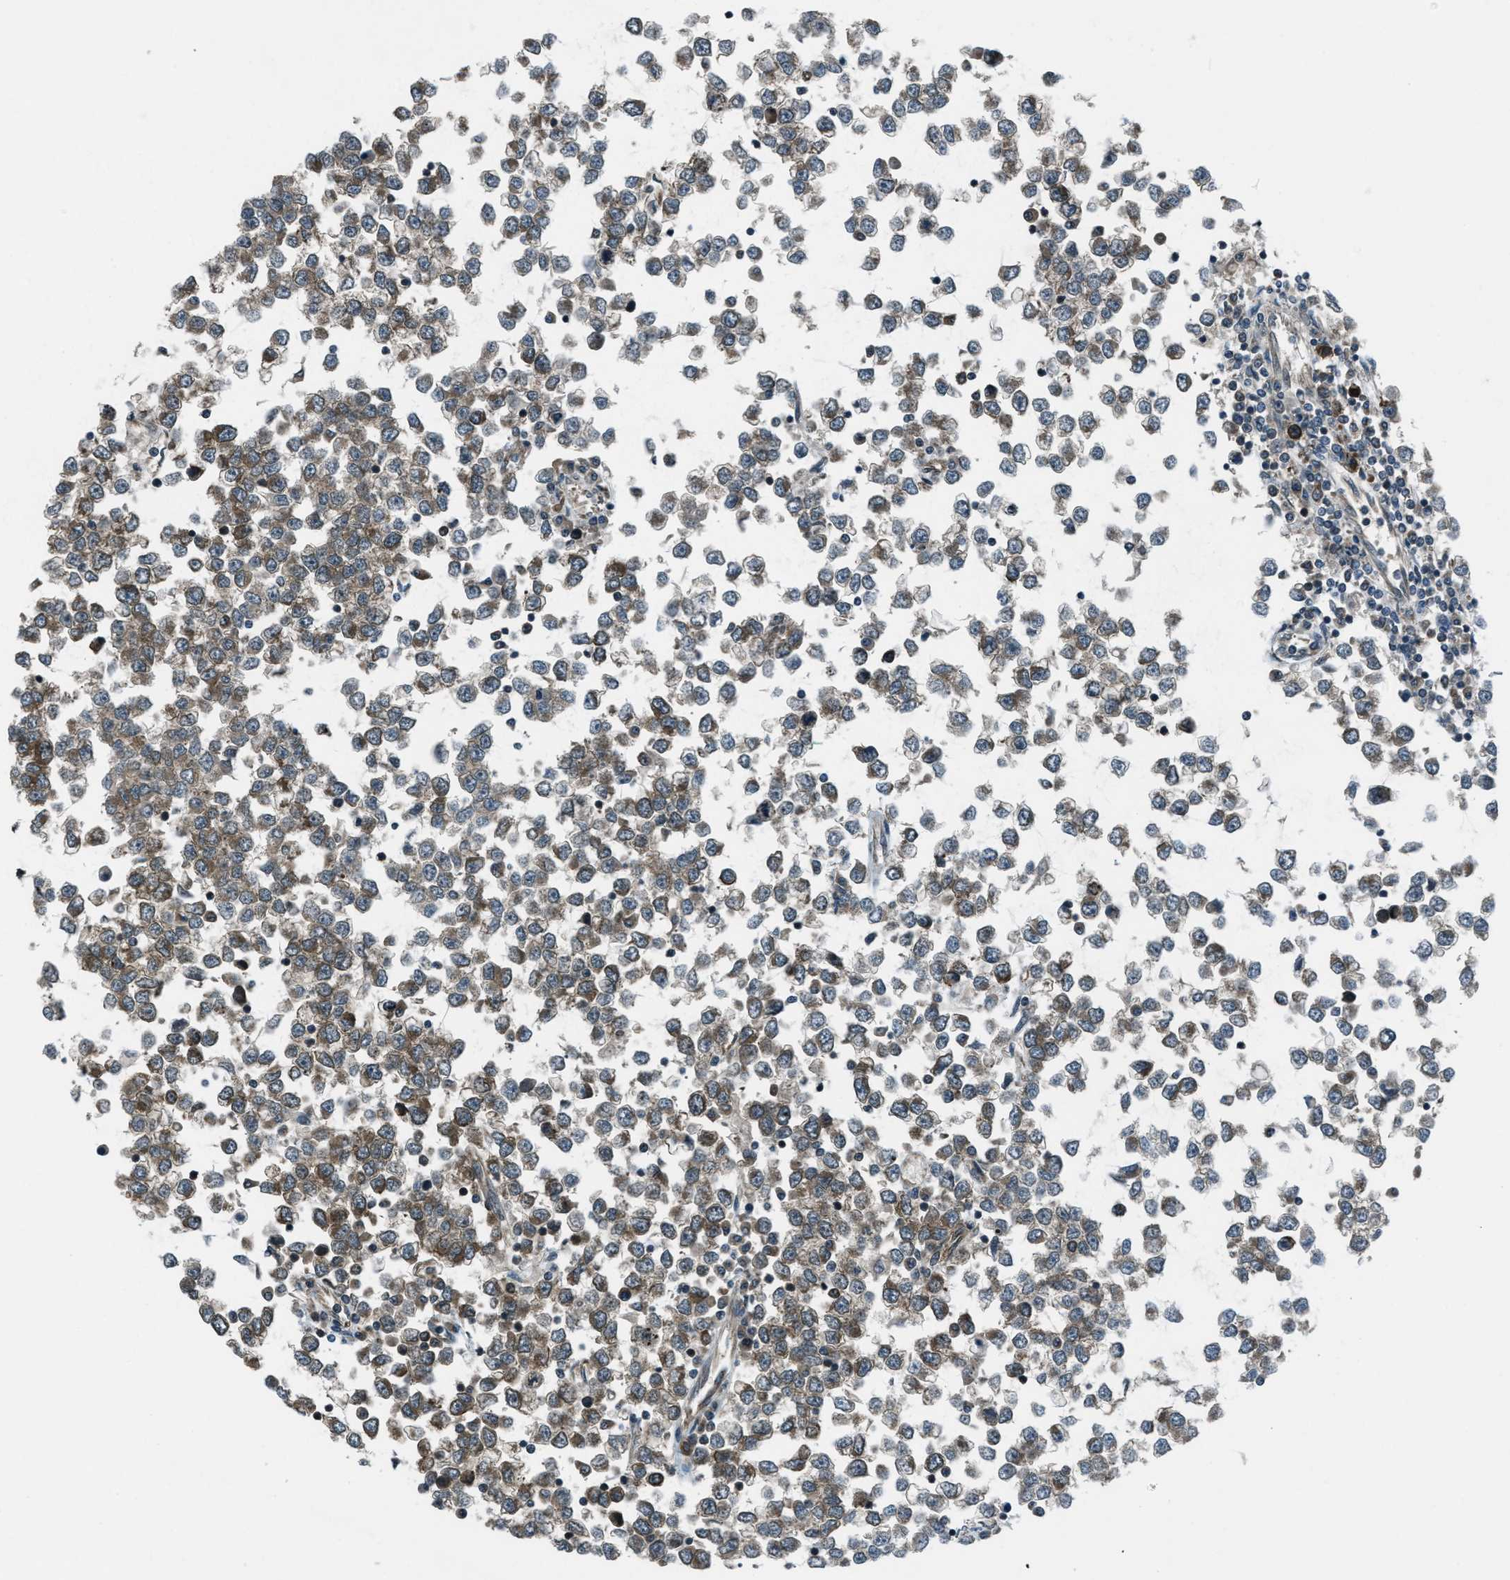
{"staining": {"intensity": "moderate", "quantity": "25%-75%", "location": "cytoplasmic/membranous"}, "tissue": "testis cancer", "cell_type": "Tumor cells", "image_type": "cancer", "snomed": [{"axis": "morphology", "description": "Seminoma, NOS"}, {"axis": "topography", "description": "Testis"}], "caption": "Approximately 25%-75% of tumor cells in seminoma (testis) reveal moderate cytoplasmic/membranous protein positivity as visualized by brown immunohistochemical staining.", "gene": "ASAP2", "patient": {"sex": "male", "age": 65}}